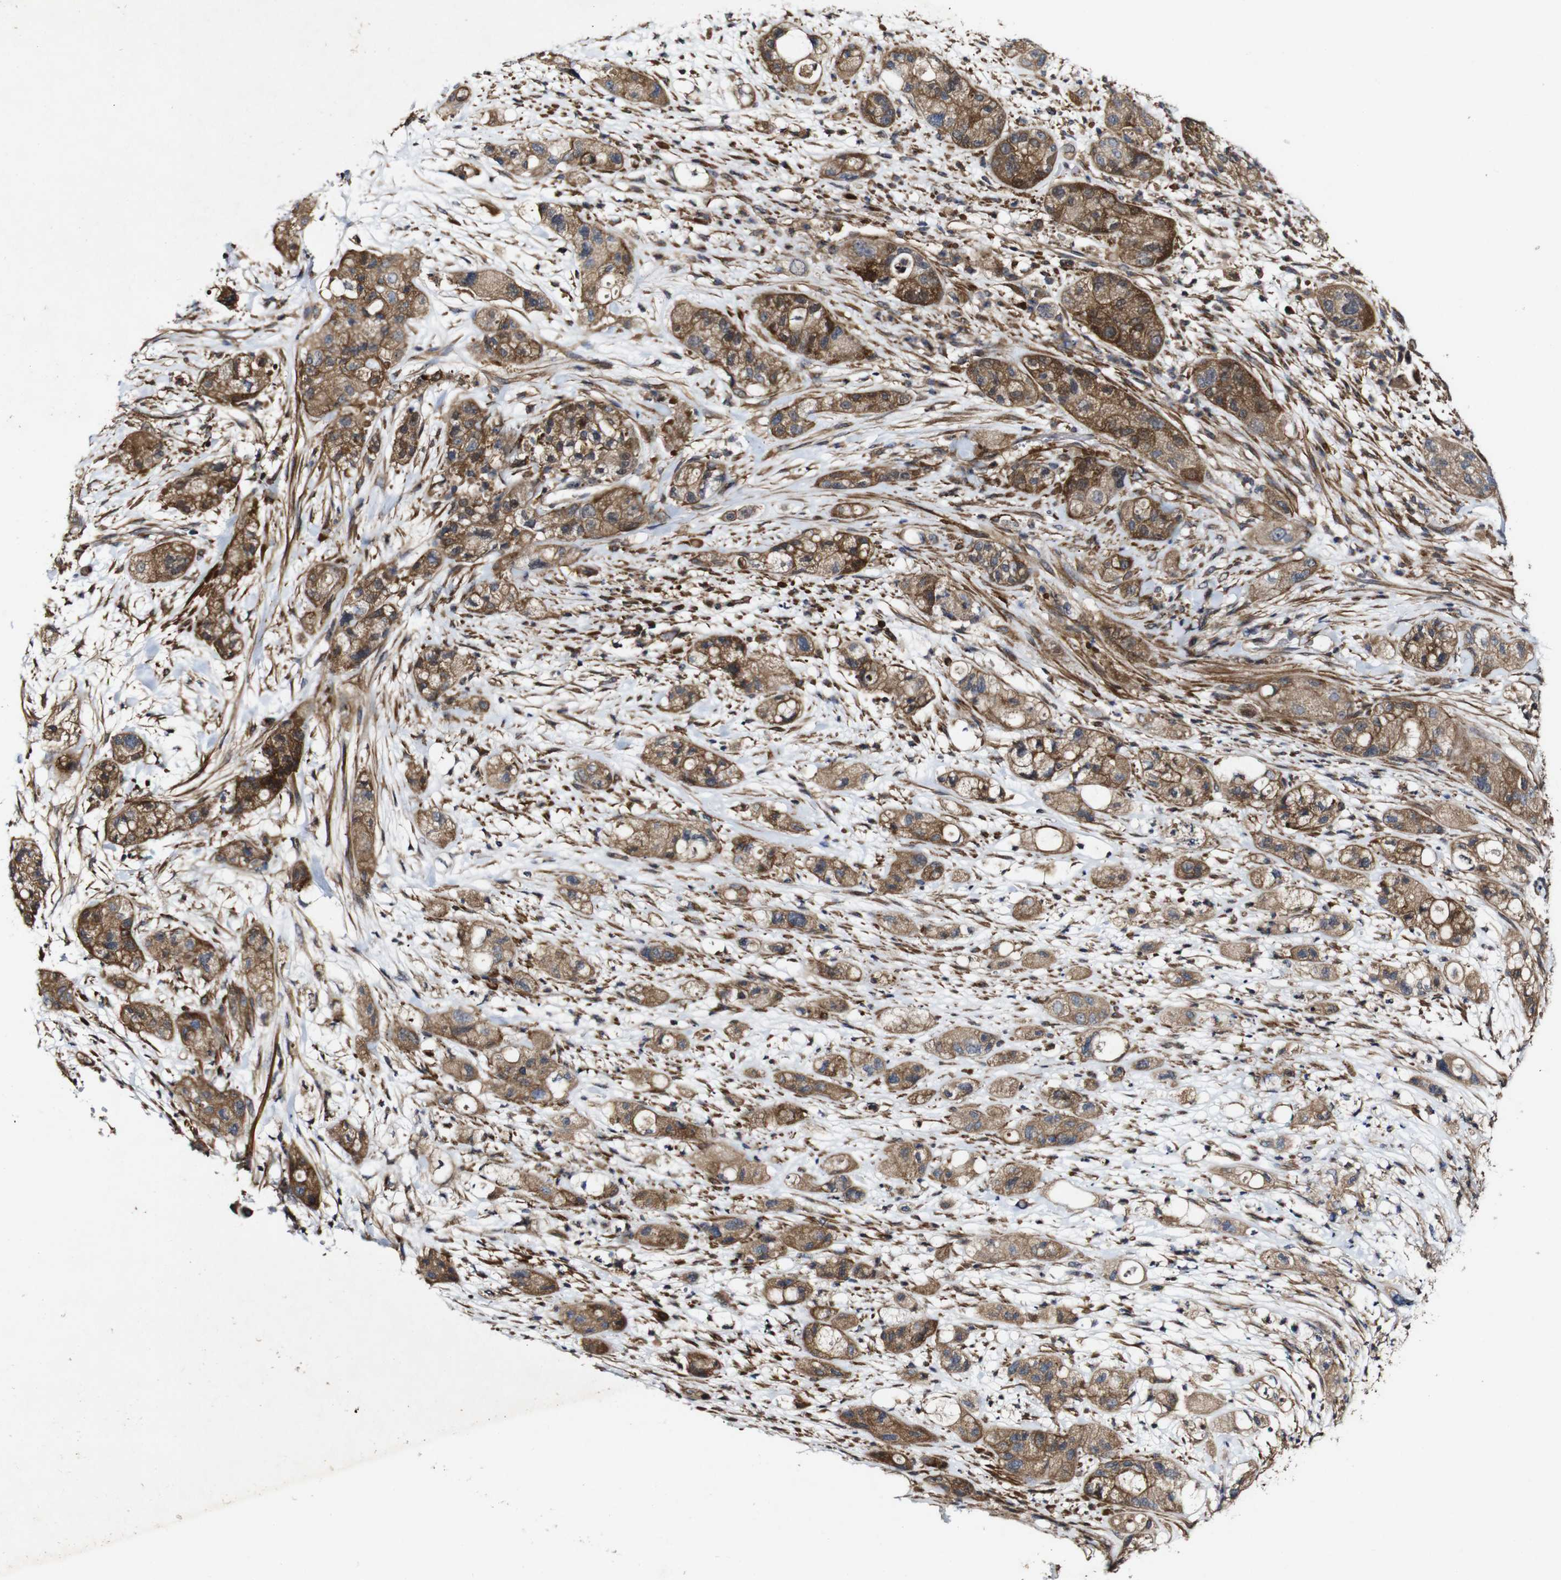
{"staining": {"intensity": "moderate", "quantity": ">75%", "location": "cytoplasmic/membranous"}, "tissue": "pancreatic cancer", "cell_type": "Tumor cells", "image_type": "cancer", "snomed": [{"axis": "morphology", "description": "Adenocarcinoma, NOS"}, {"axis": "topography", "description": "Pancreas"}], "caption": "Tumor cells show moderate cytoplasmic/membranous expression in about >75% of cells in adenocarcinoma (pancreatic).", "gene": "GSDME", "patient": {"sex": "female", "age": 78}}